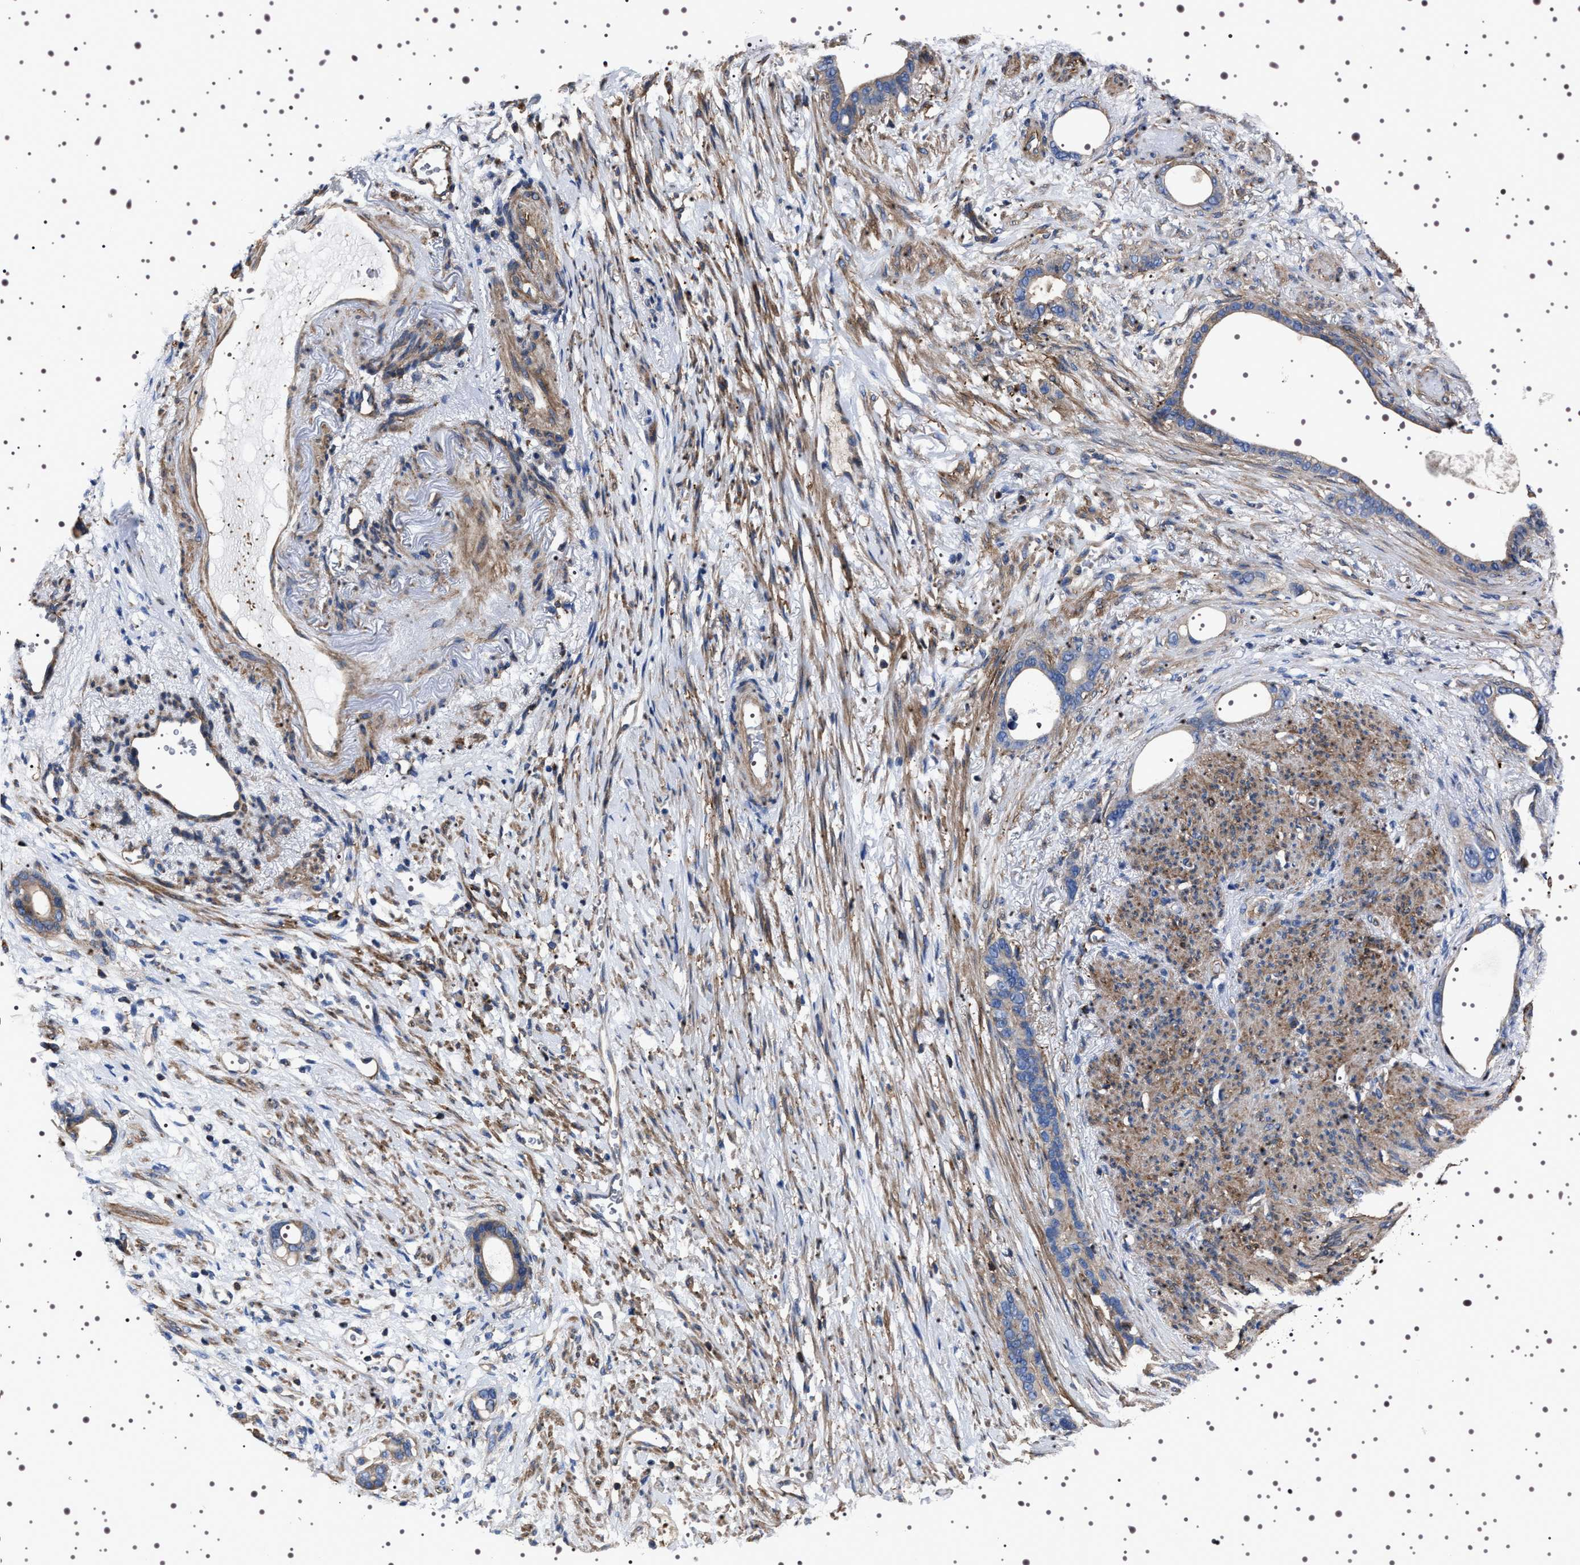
{"staining": {"intensity": "weak", "quantity": ">75%", "location": "cytoplasmic/membranous"}, "tissue": "stomach cancer", "cell_type": "Tumor cells", "image_type": "cancer", "snomed": [{"axis": "morphology", "description": "Adenocarcinoma, NOS"}, {"axis": "topography", "description": "Stomach"}], "caption": "The micrograph exhibits staining of stomach cancer, revealing weak cytoplasmic/membranous protein expression (brown color) within tumor cells.", "gene": "WDR1", "patient": {"sex": "female", "age": 75}}